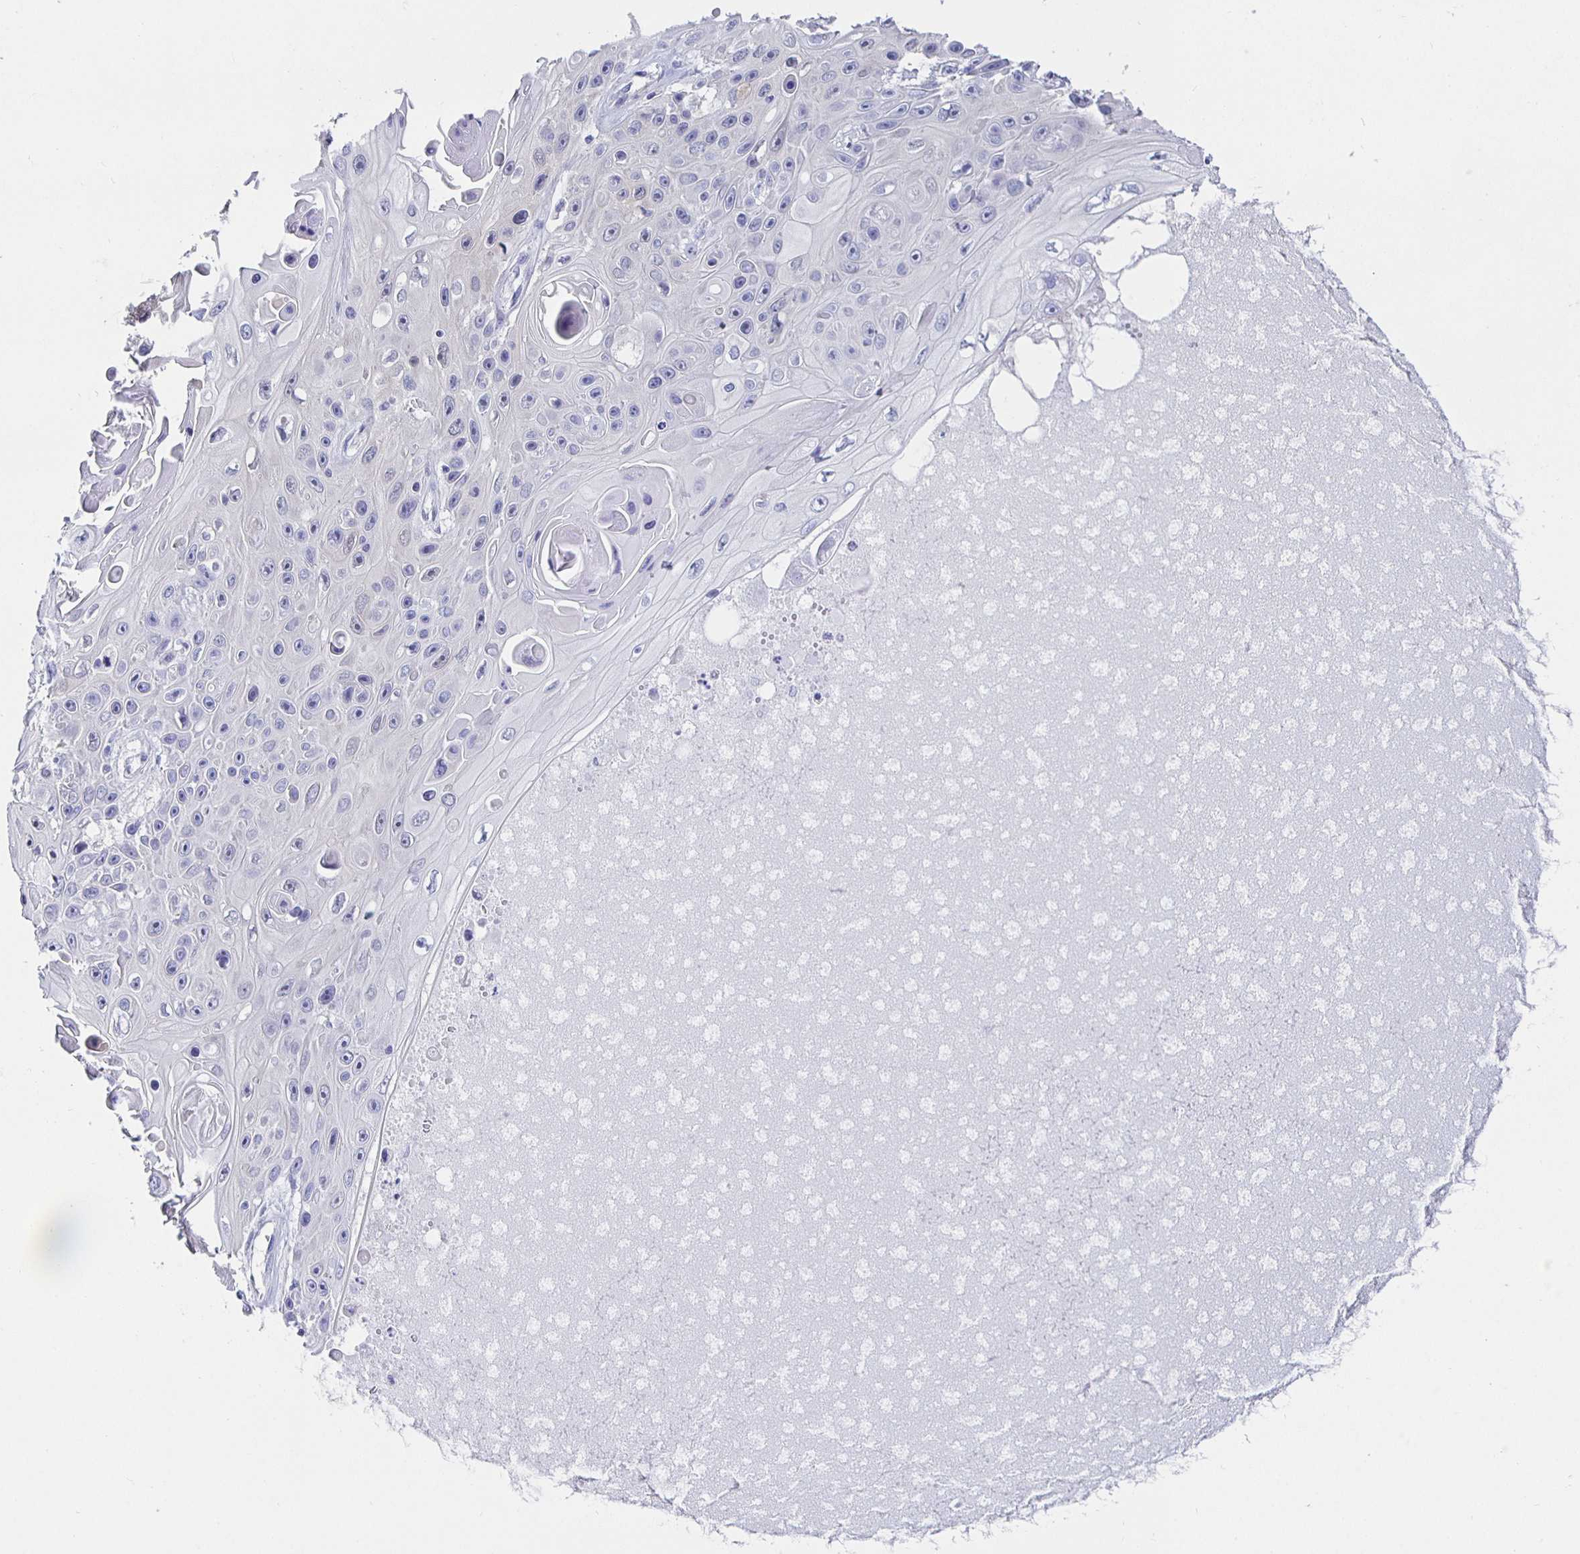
{"staining": {"intensity": "negative", "quantity": "none", "location": "none"}, "tissue": "skin cancer", "cell_type": "Tumor cells", "image_type": "cancer", "snomed": [{"axis": "morphology", "description": "Squamous cell carcinoma, NOS"}, {"axis": "topography", "description": "Skin"}], "caption": "Immunohistochemistry (IHC) of human skin cancer shows no staining in tumor cells.", "gene": "HSPA4L", "patient": {"sex": "male", "age": 82}}